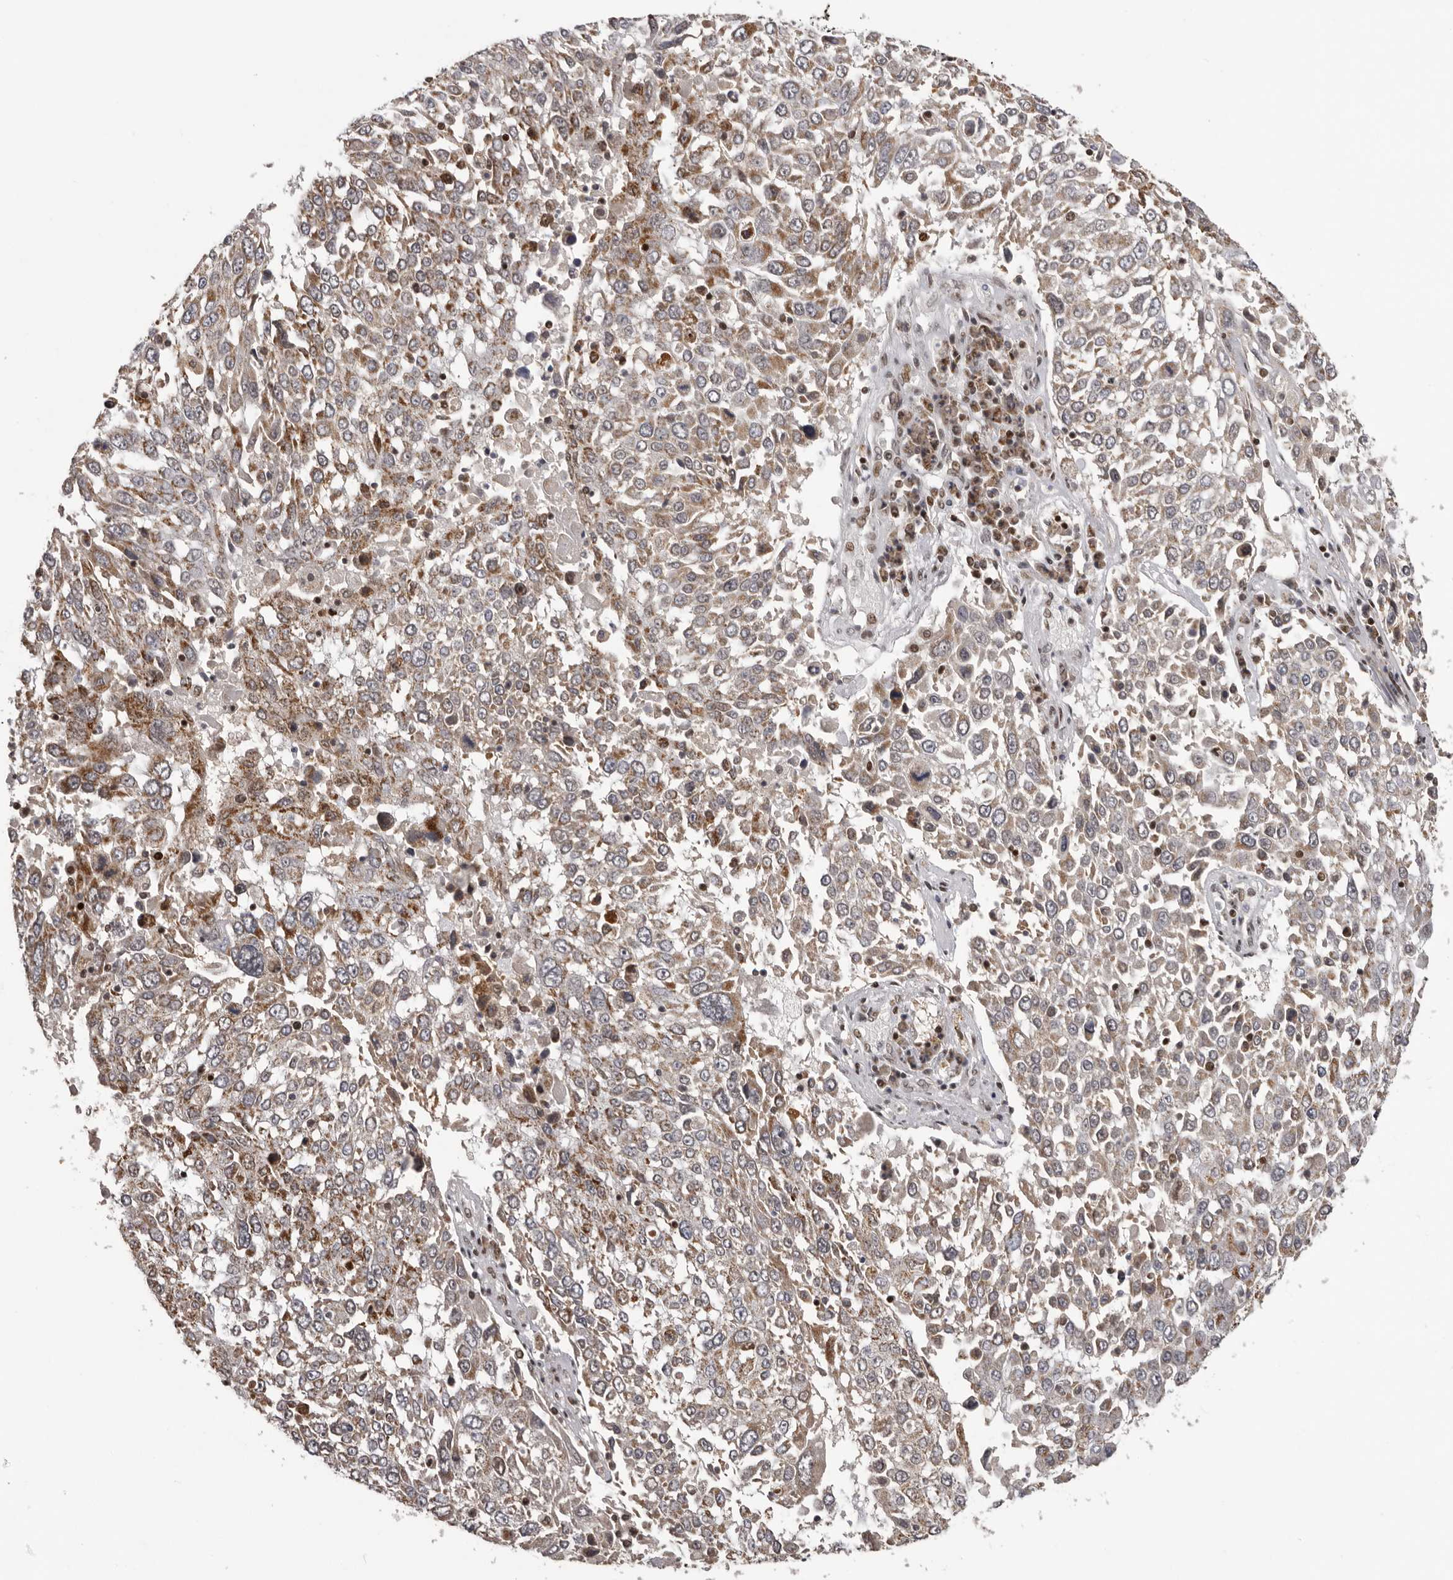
{"staining": {"intensity": "moderate", "quantity": "<25%", "location": "cytoplasmic/membranous"}, "tissue": "lung cancer", "cell_type": "Tumor cells", "image_type": "cancer", "snomed": [{"axis": "morphology", "description": "Squamous cell carcinoma, NOS"}, {"axis": "topography", "description": "Lung"}], "caption": "A high-resolution photomicrograph shows IHC staining of squamous cell carcinoma (lung), which exhibits moderate cytoplasmic/membranous positivity in approximately <25% of tumor cells.", "gene": "C17orf99", "patient": {"sex": "male", "age": 65}}